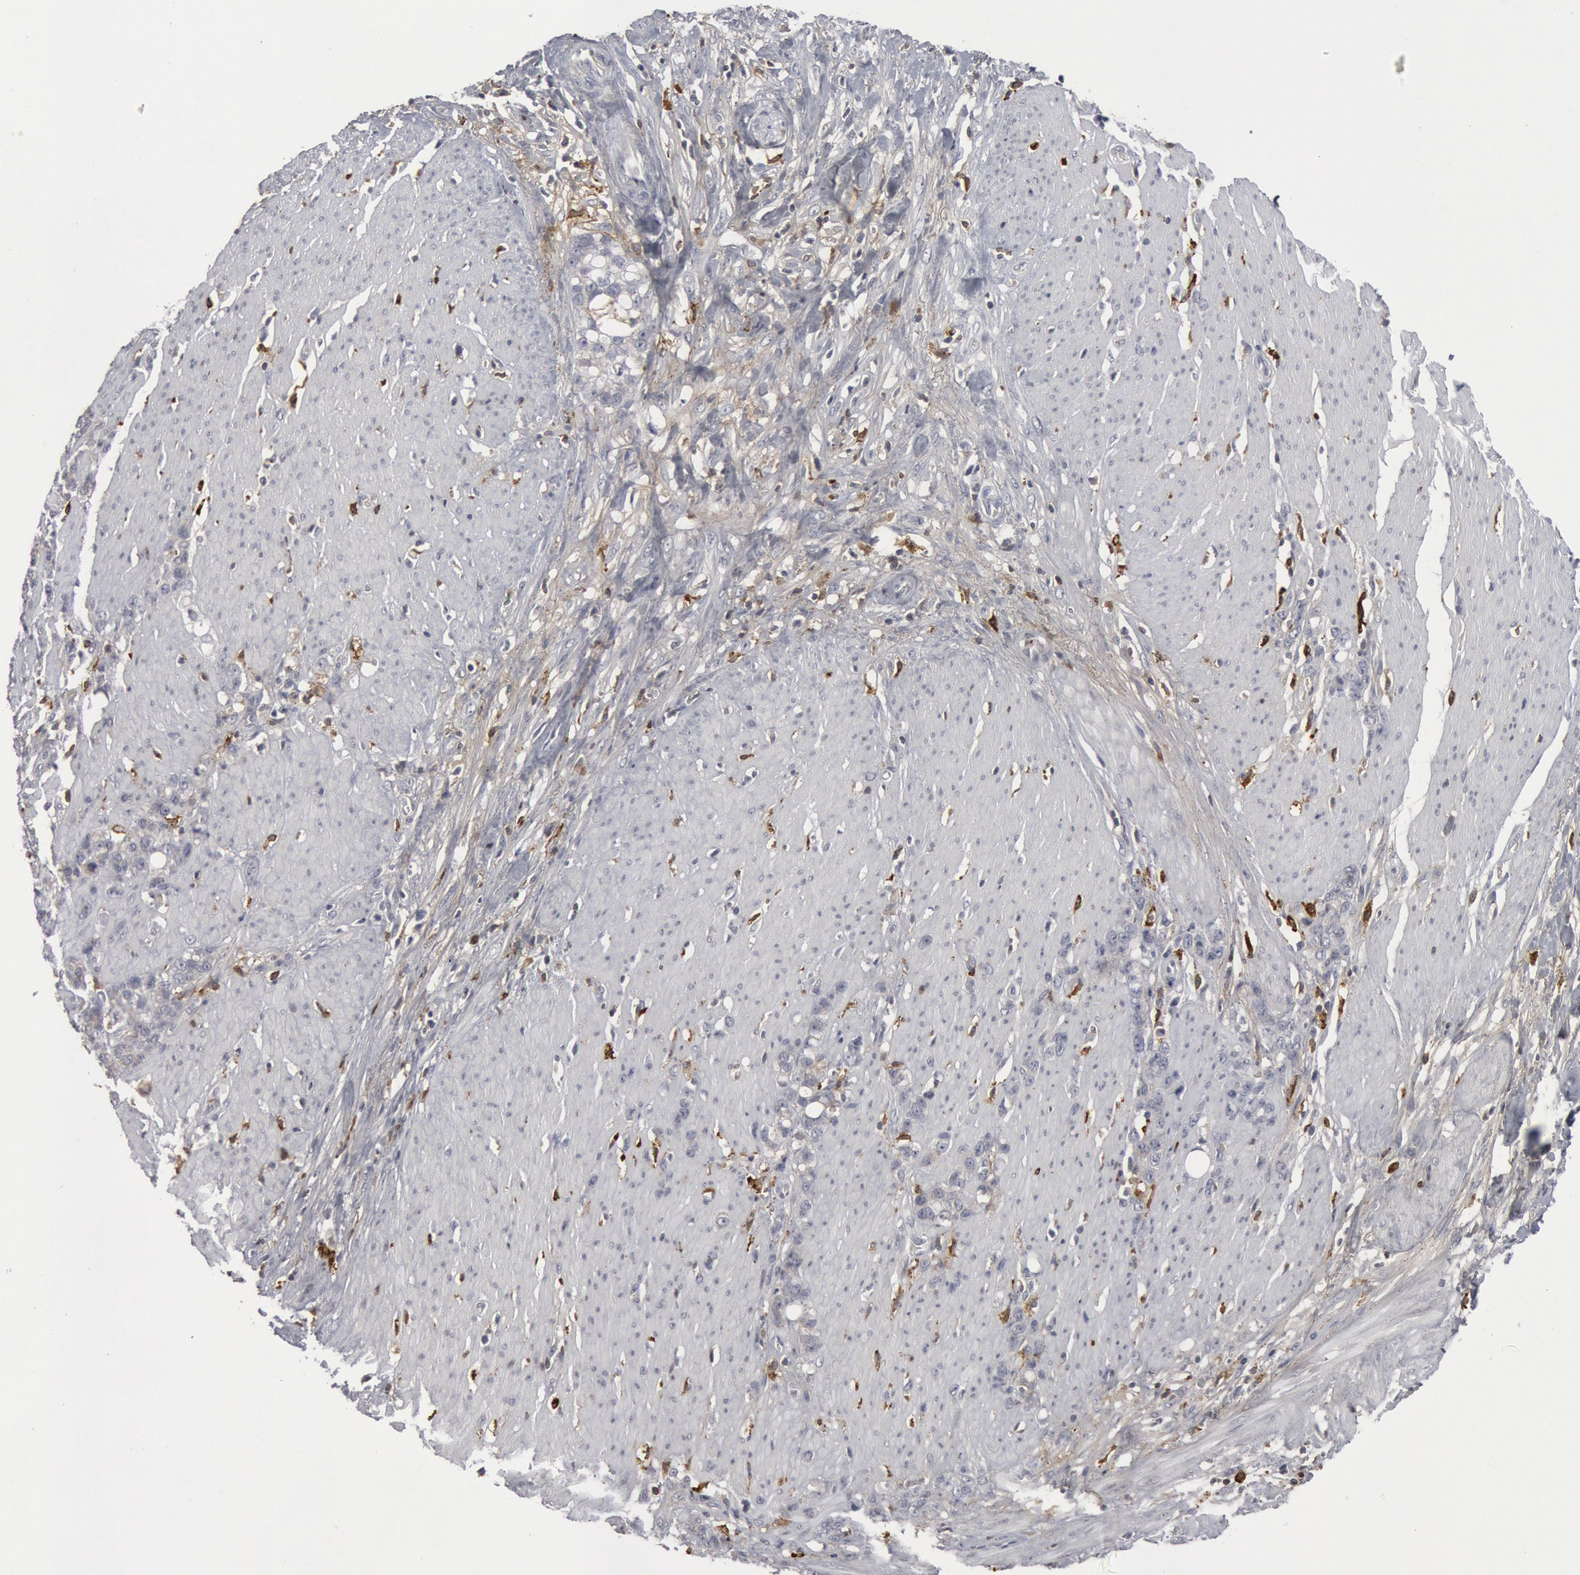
{"staining": {"intensity": "negative", "quantity": "none", "location": "none"}, "tissue": "stomach cancer", "cell_type": "Tumor cells", "image_type": "cancer", "snomed": [{"axis": "morphology", "description": "Adenocarcinoma, NOS"}, {"axis": "topography", "description": "Stomach, lower"}], "caption": "Immunohistochemistry (IHC) of human stomach adenocarcinoma reveals no expression in tumor cells.", "gene": "C1QC", "patient": {"sex": "male", "age": 88}}